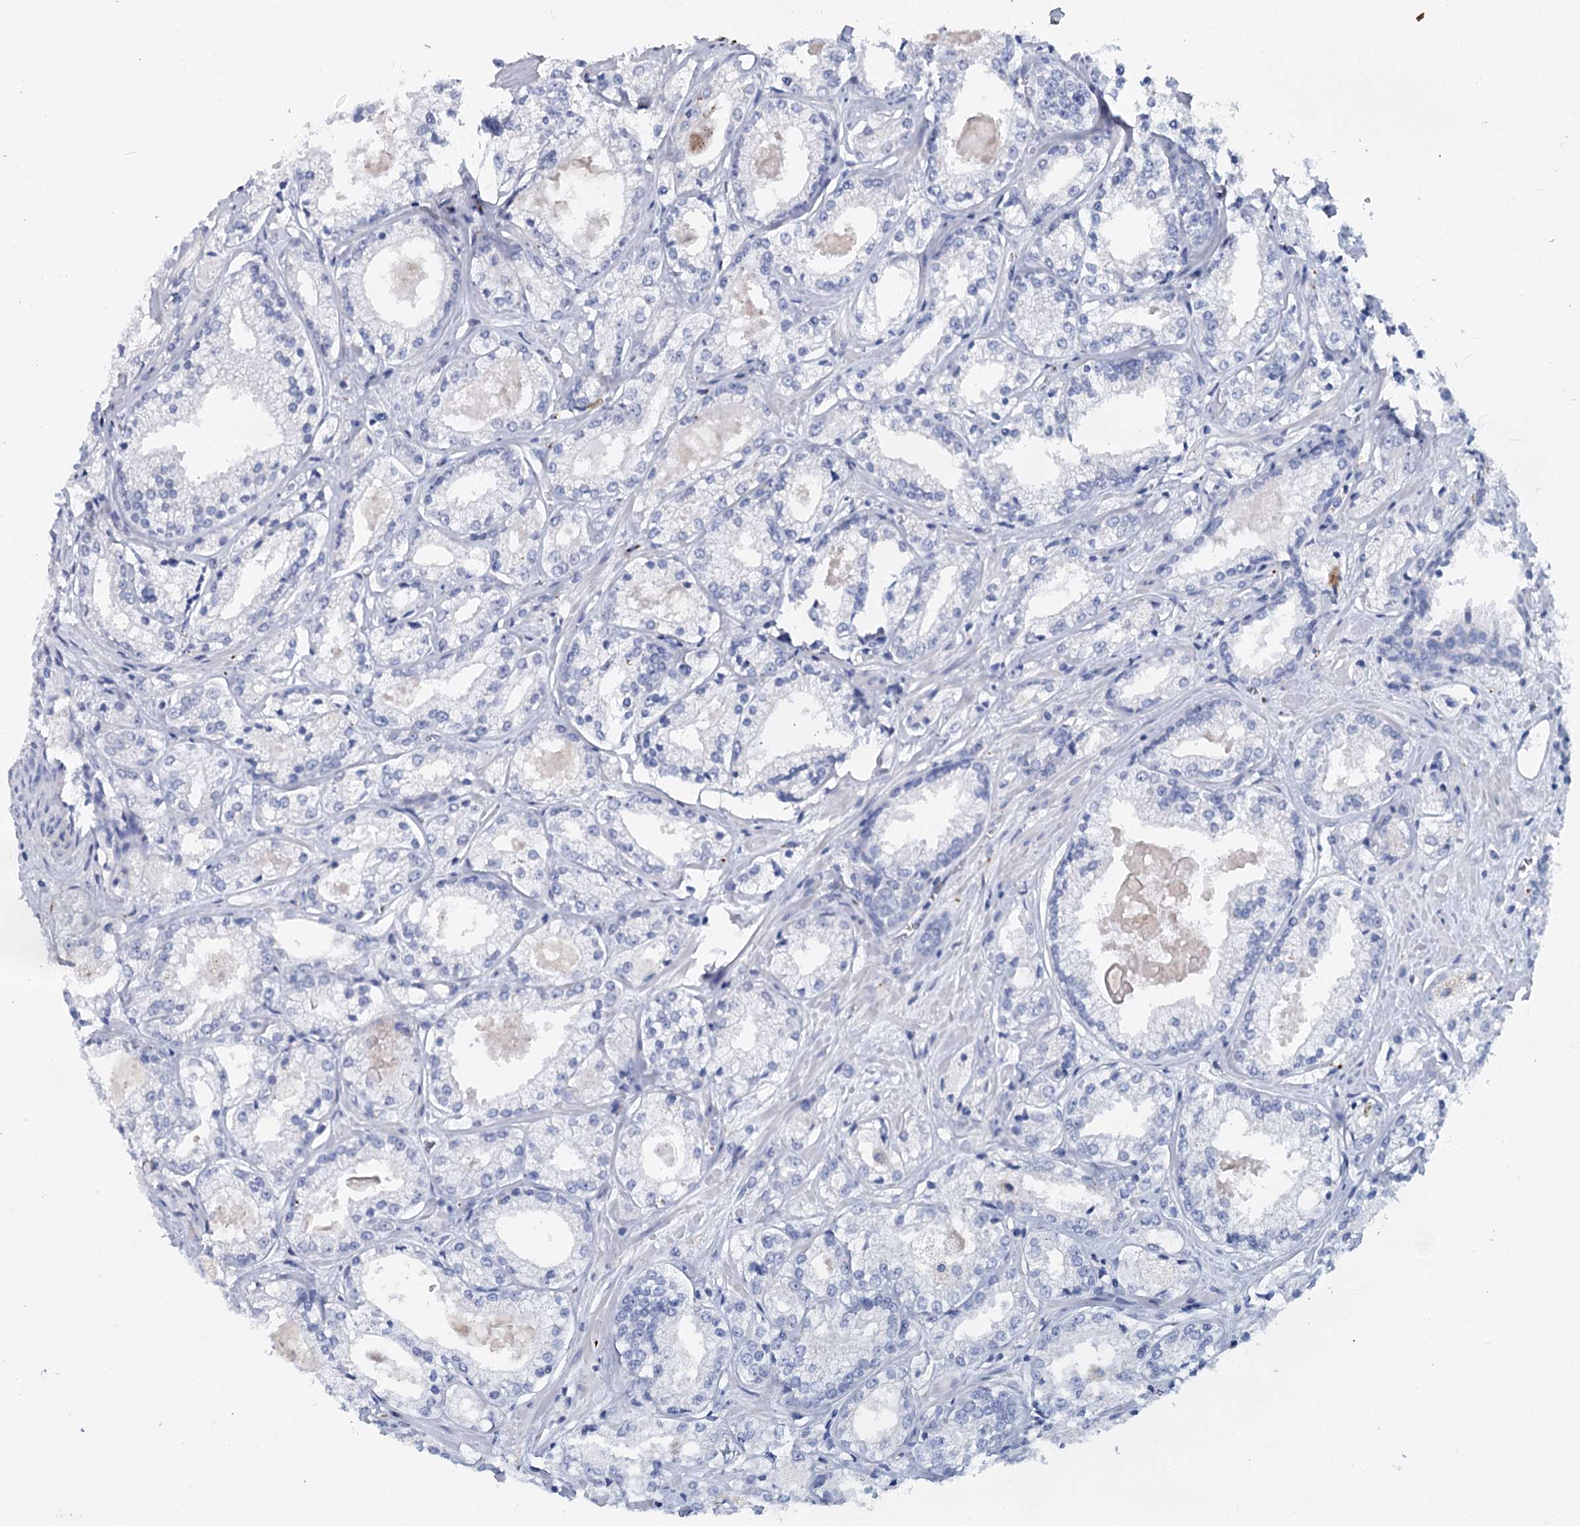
{"staining": {"intensity": "negative", "quantity": "none", "location": "none"}, "tissue": "prostate cancer", "cell_type": "Tumor cells", "image_type": "cancer", "snomed": [{"axis": "morphology", "description": "Adenocarcinoma, Low grade"}, {"axis": "topography", "description": "Prostate"}], "caption": "IHC micrograph of prostate cancer (adenocarcinoma (low-grade)) stained for a protein (brown), which displays no expression in tumor cells. (DAB (3,3'-diaminobenzidine) immunohistochemistry (IHC) with hematoxylin counter stain).", "gene": "METTL7B", "patient": {"sex": "male", "age": 47}}